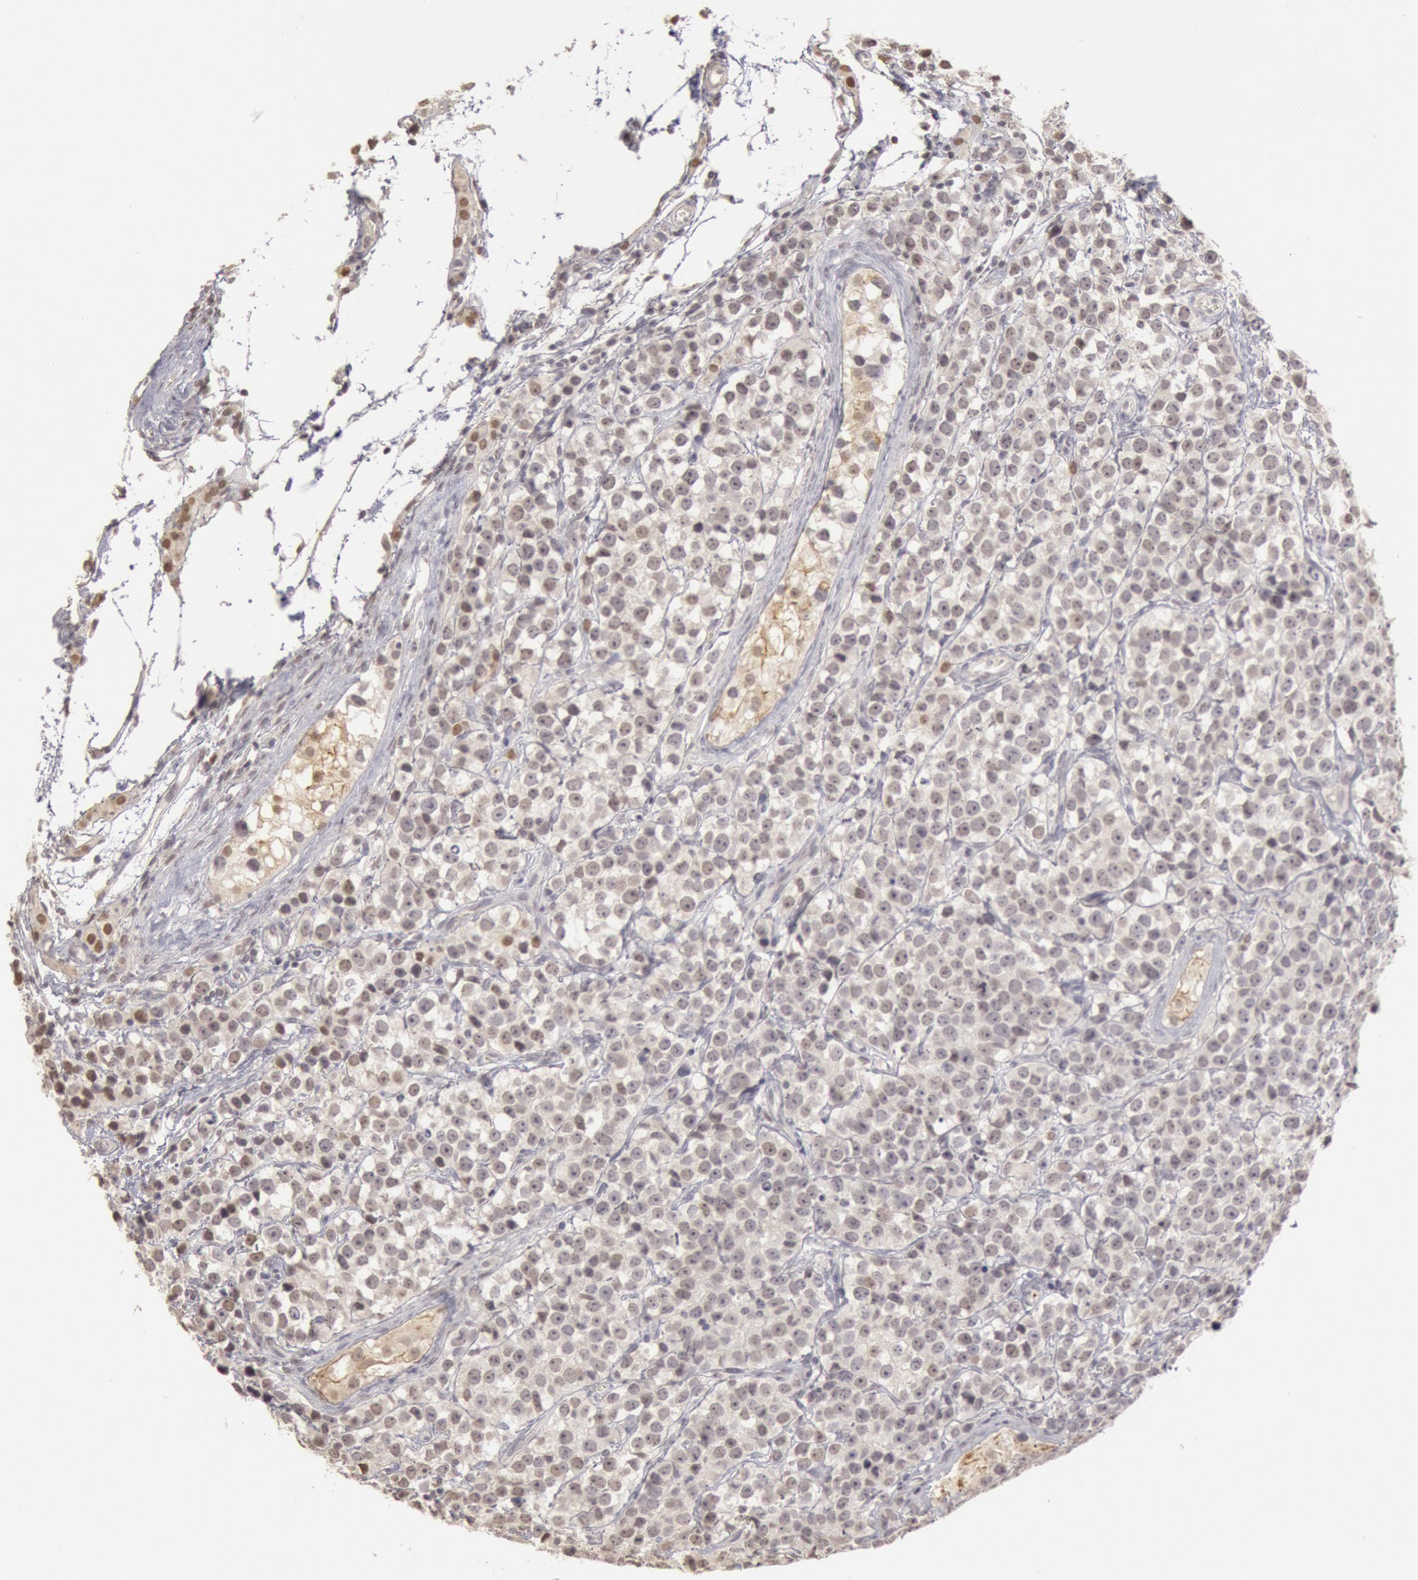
{"staining": {"intensity": "negative", "quantity": "none", "location": "none"}, "tissue": "testis cancer", "cell_type": "Tumor cells", "image_type": "cancer", "snomed": [{"axis": "morphology", "description": "Seminoma, NOS"}, {"axis": "topography", "description": "Testis"}], "caption": "Seminoma (testis) was stained to show a protein in brown. There is no significant expression in tumor cells. (DAB immunohistochemistry (IHC), high magnification).", "gene": "RIMBP3C", "patient": {"sex": "male", "age": 25}}